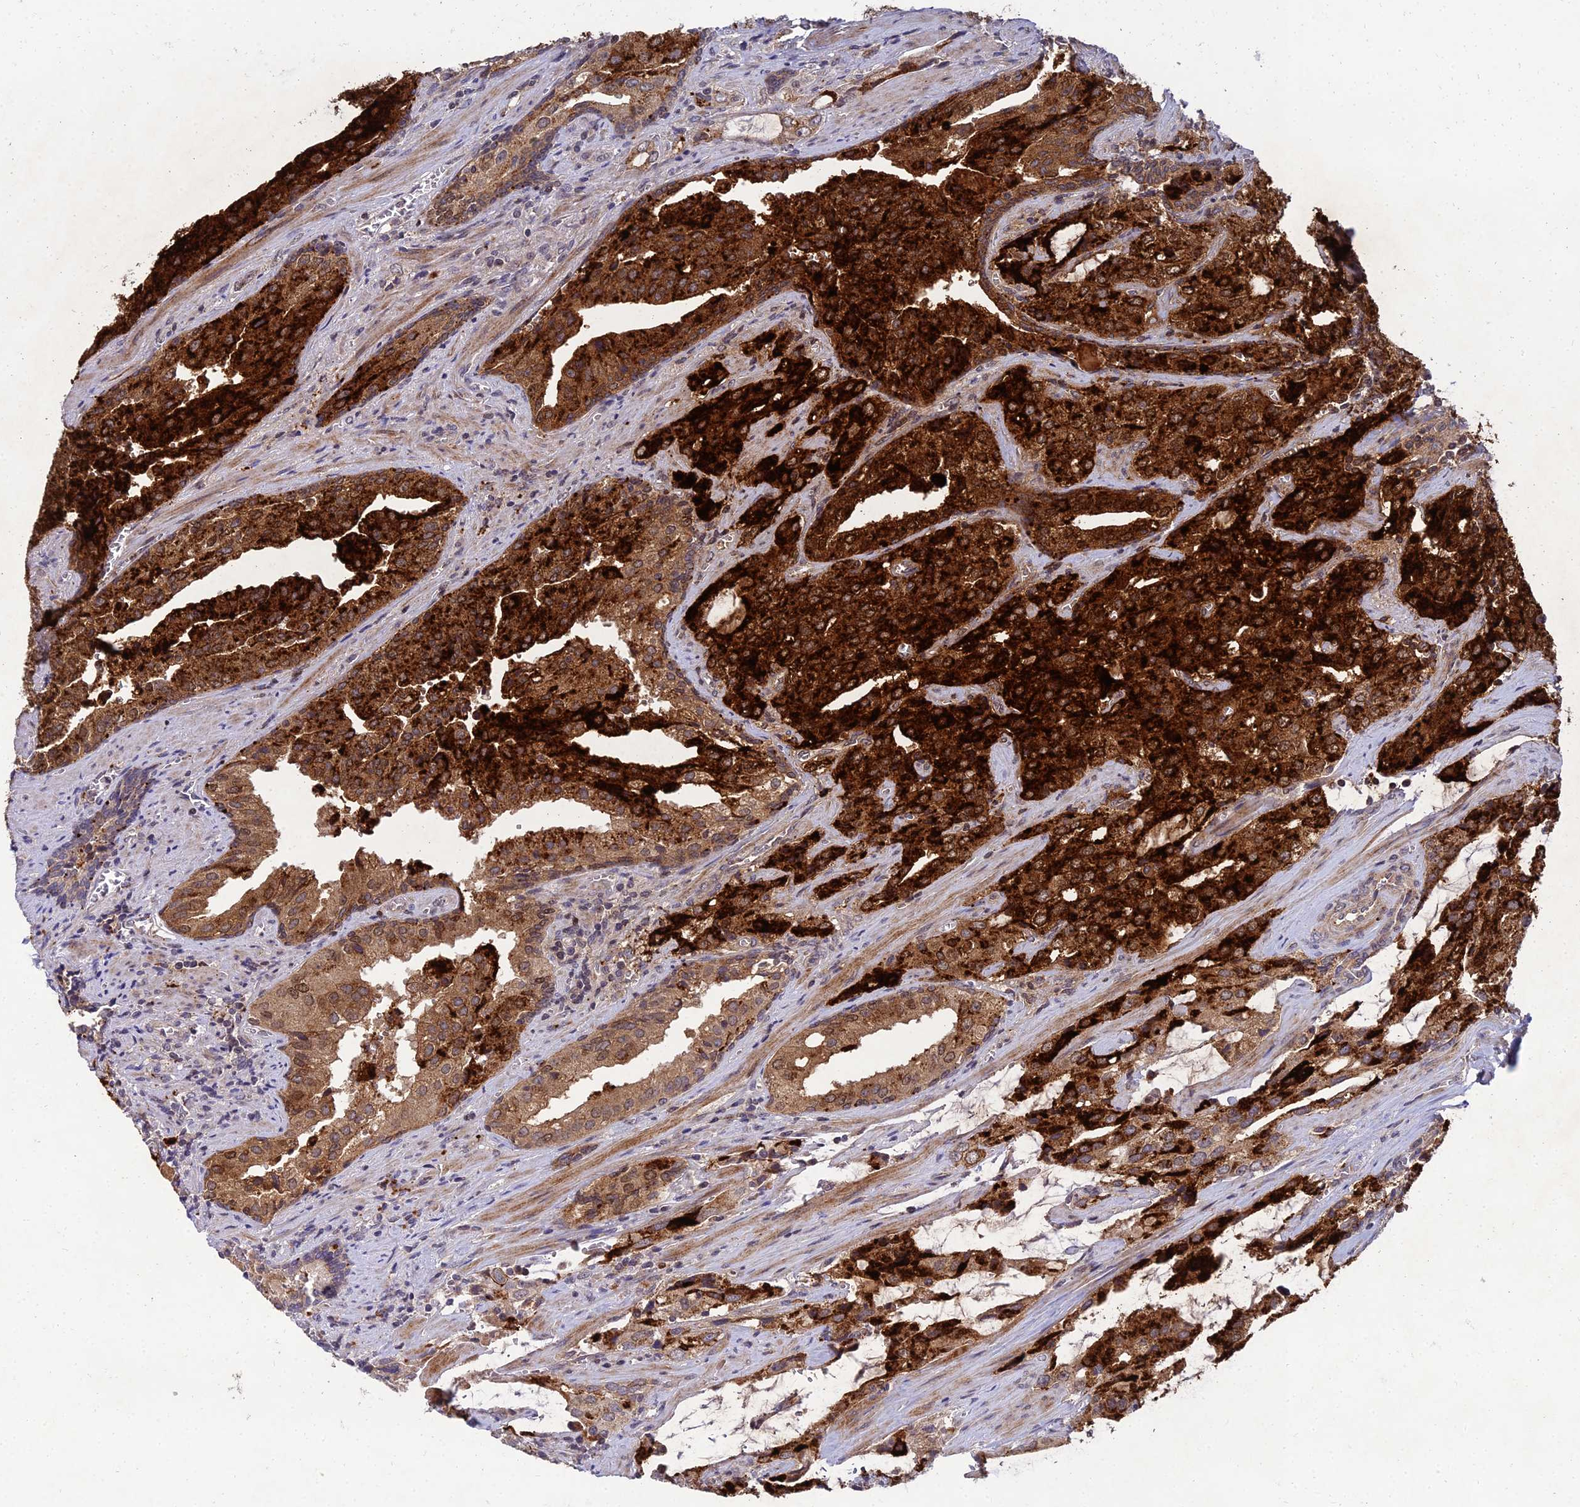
{"staining": {"intensity": "strong", "quantity": ">75%", "location": "cytoplasmic/membranous,nuclear"}, "tissue": "prostate cancer", "cell_type": "Tumor cells", "image_type": "cancer", "snomed": [{"axis": "morphology", "description": "Adenocarcinoma, High grade"}, {"axis": "topography", "description": "Prostate"}], "caption": "This micrograph exhibits IHC staining of adenocarcinoma (high-grade) (prostate), with high strong cytoplasmic/membranous and nuclear expression in about >75% of tumor cells.", "gene": "NPY", "patient": {"sex": "male", "age": 68}}